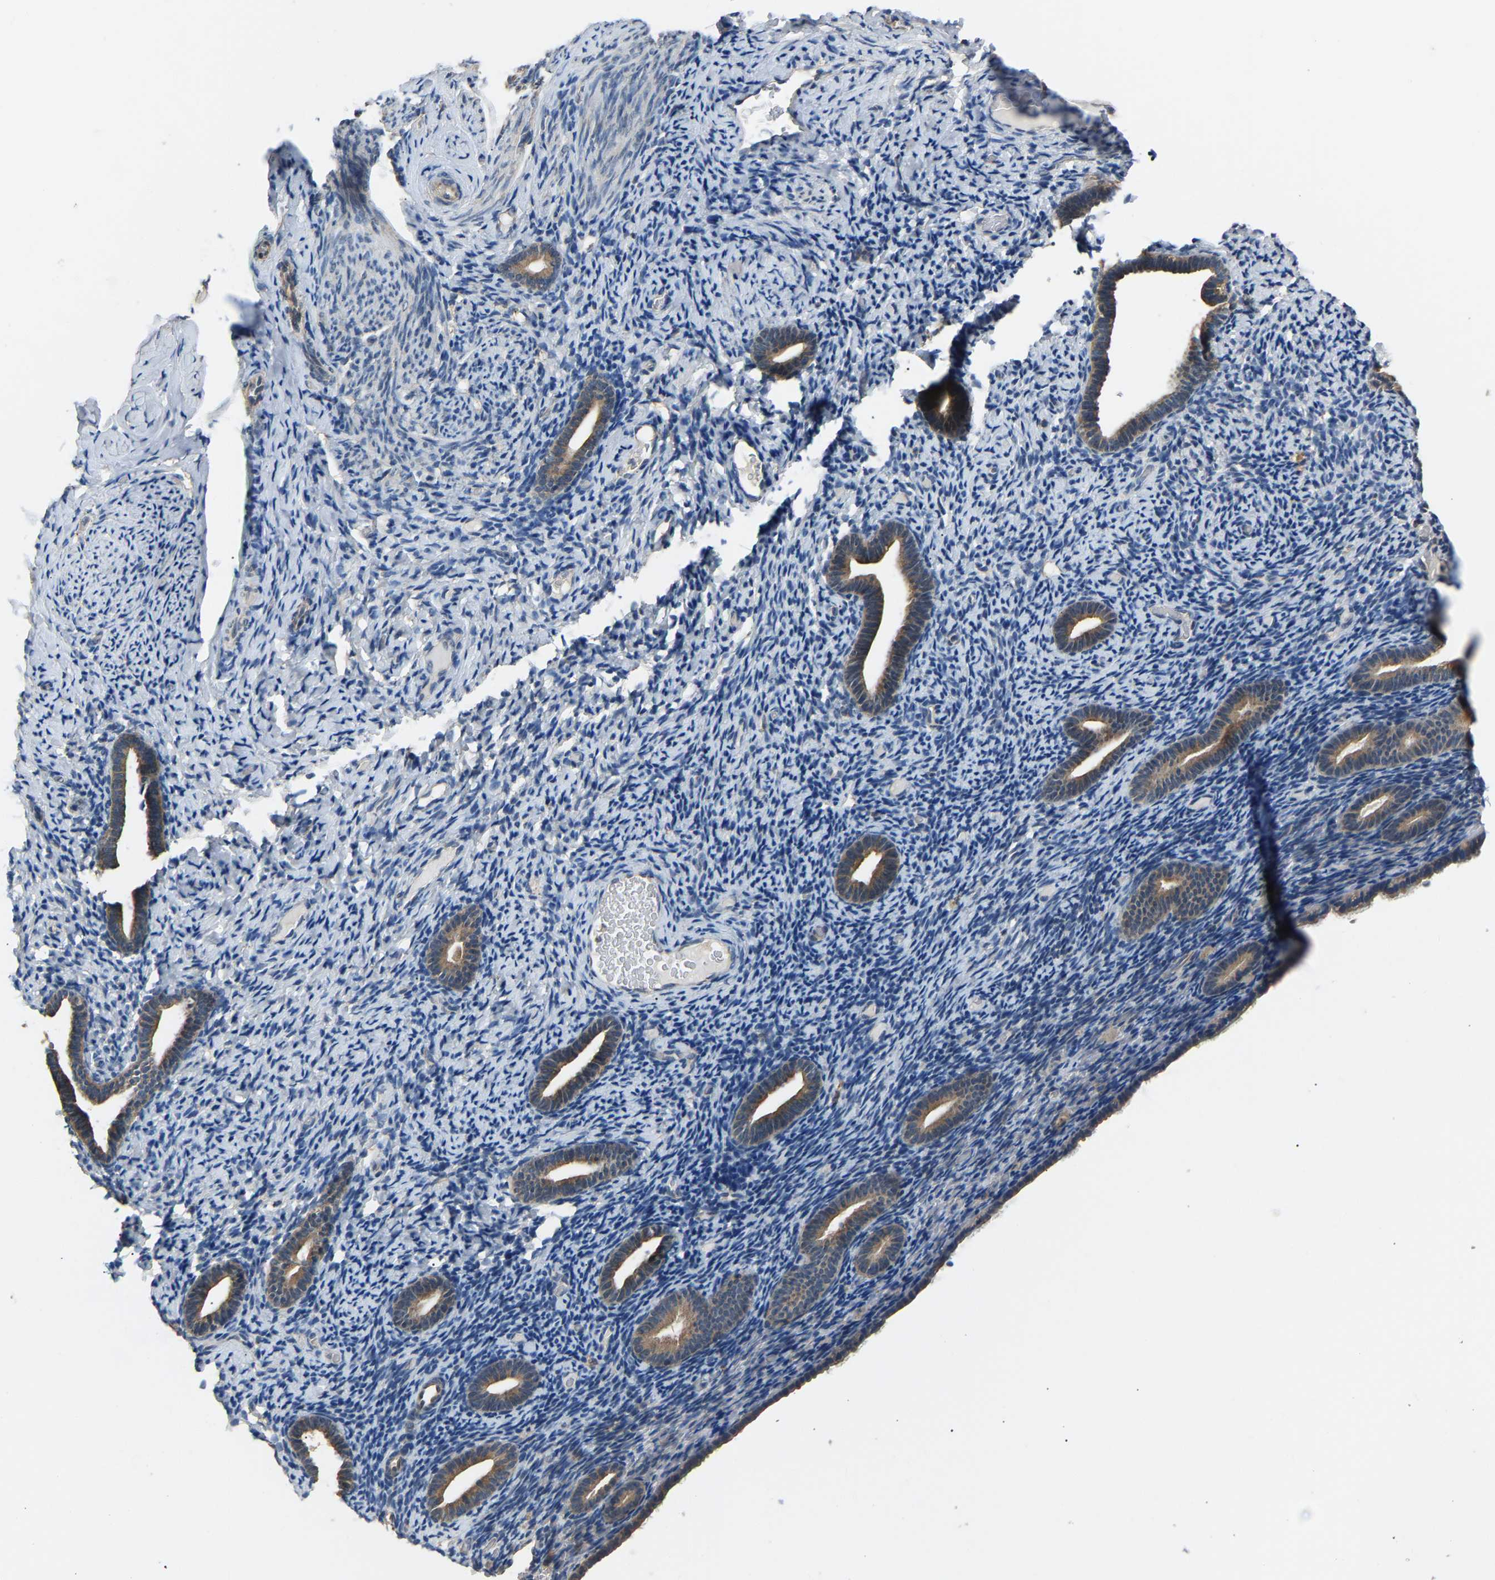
{"staining": {"intensity": "negative", "quantity": "none", "location": "none"}, "tissue": "endometrium", "cell_type": "Cells in endometrial stroma", "image_type": "normal", "snomed": [{"axis": "morphology", "description": "Normal tissue, NOS"}, {"axis": "topography", "description": "Endometrium"}], "caption": "This is a image of IHC staining of benign endometrium, which shows no expression in cells in endometrial stroma. (Brightfield microscopy of DAB immunohistochemistry (IHC) at high magnification).", "gene": "ABCC9", "patient": {"sex": "female", "age": 51}}